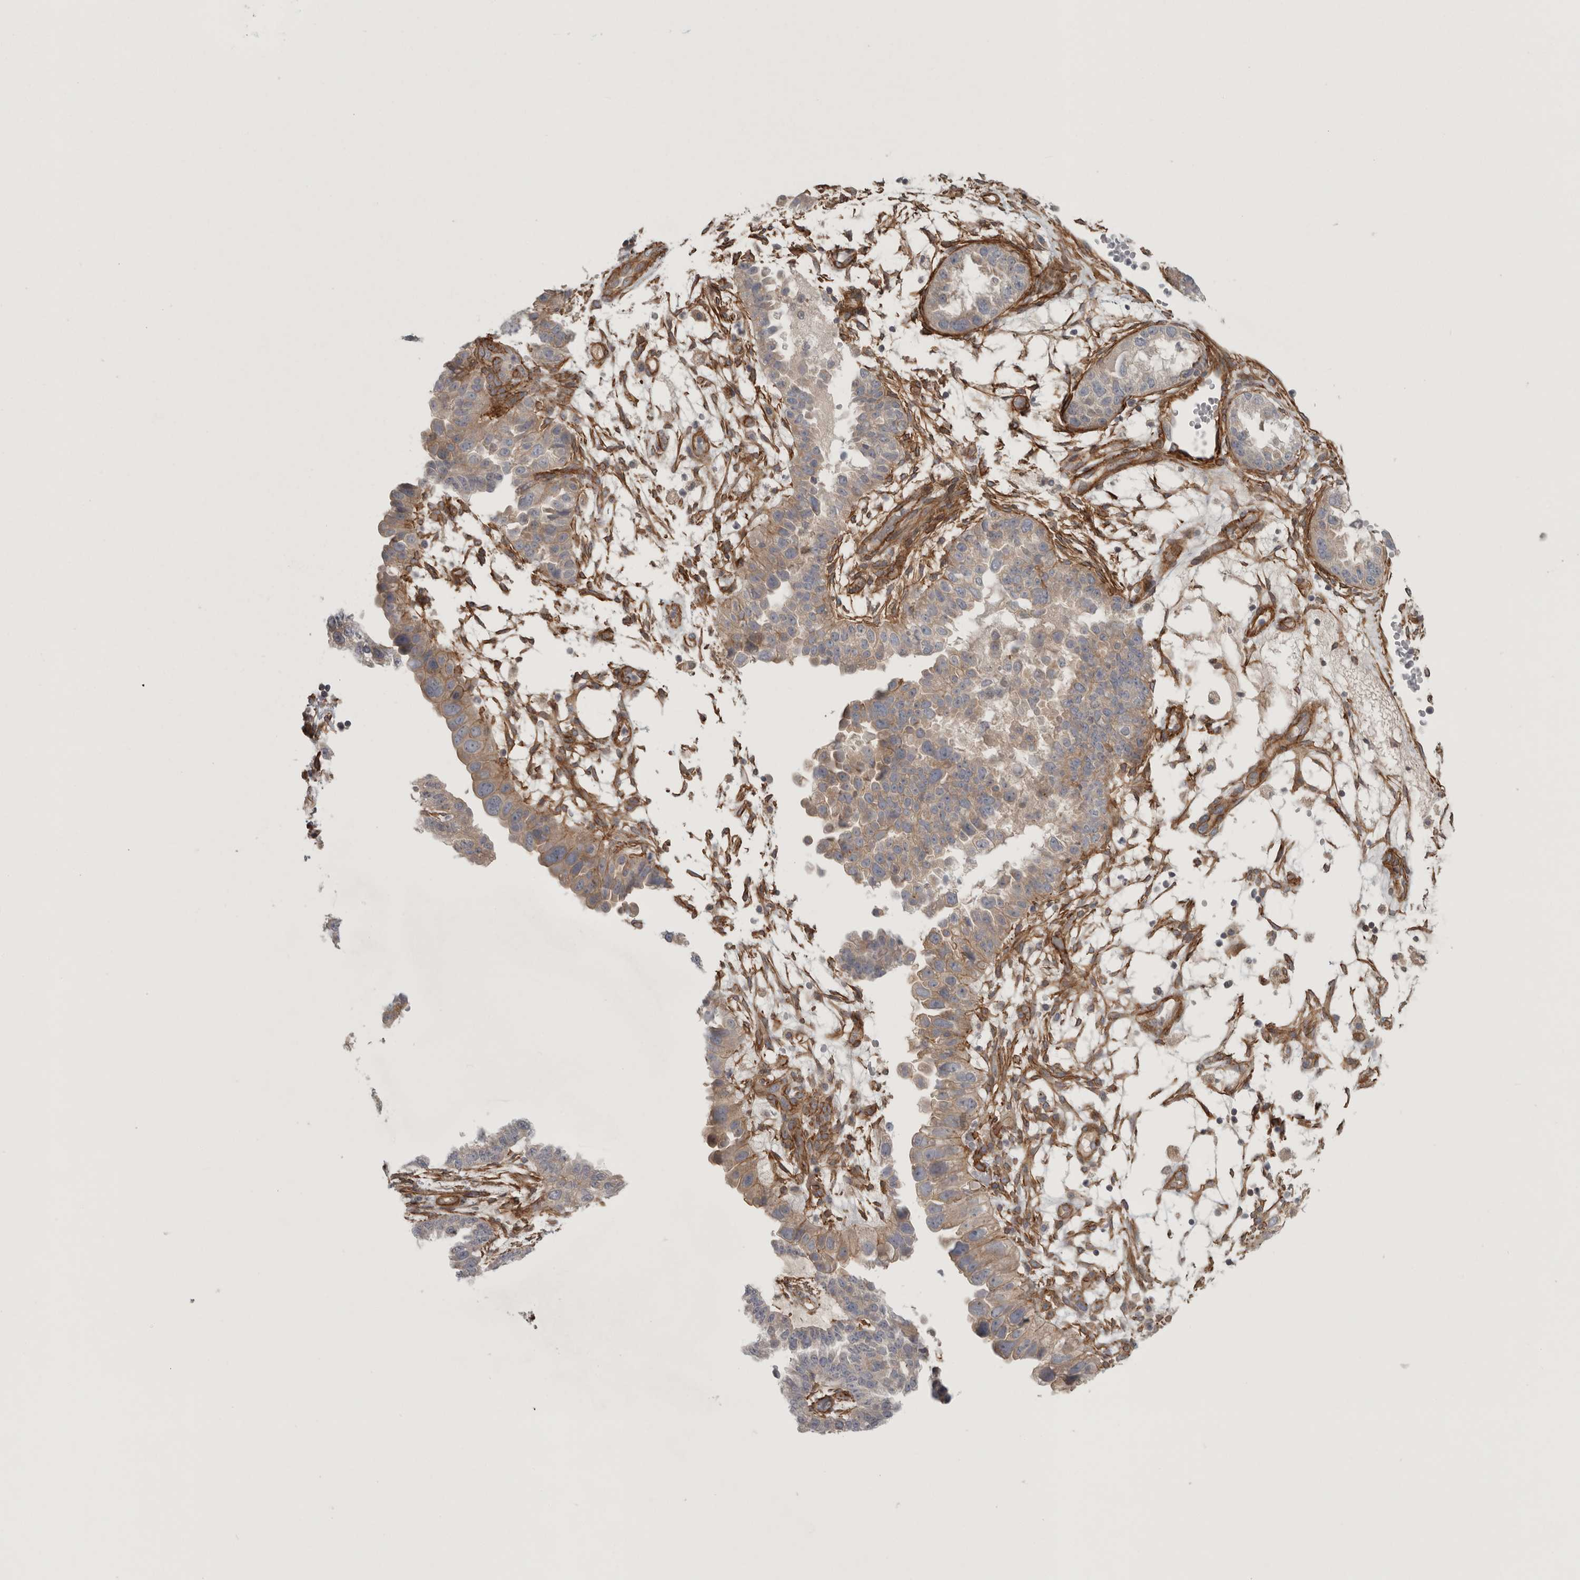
{"staining": {"intensity": "weak", "quantity": ">75%", "location": "cytoplasmic/membranous"}, "tissue": "endometrial cancer", "cell_type": "Tumor cells", "image_type": "cancer", "snomed": [{"axis": "morphology", "description": "Adenocarcinoma, NOS"}, {"axis": "topography", "description": "Endometrium"}], "caption": "Endometrial adenocarcinoma stained with a protein marker exhibits weak staining in tumor cells.", "gene": "LONRF1", "patient": {"sex": "female", "age": 85}}